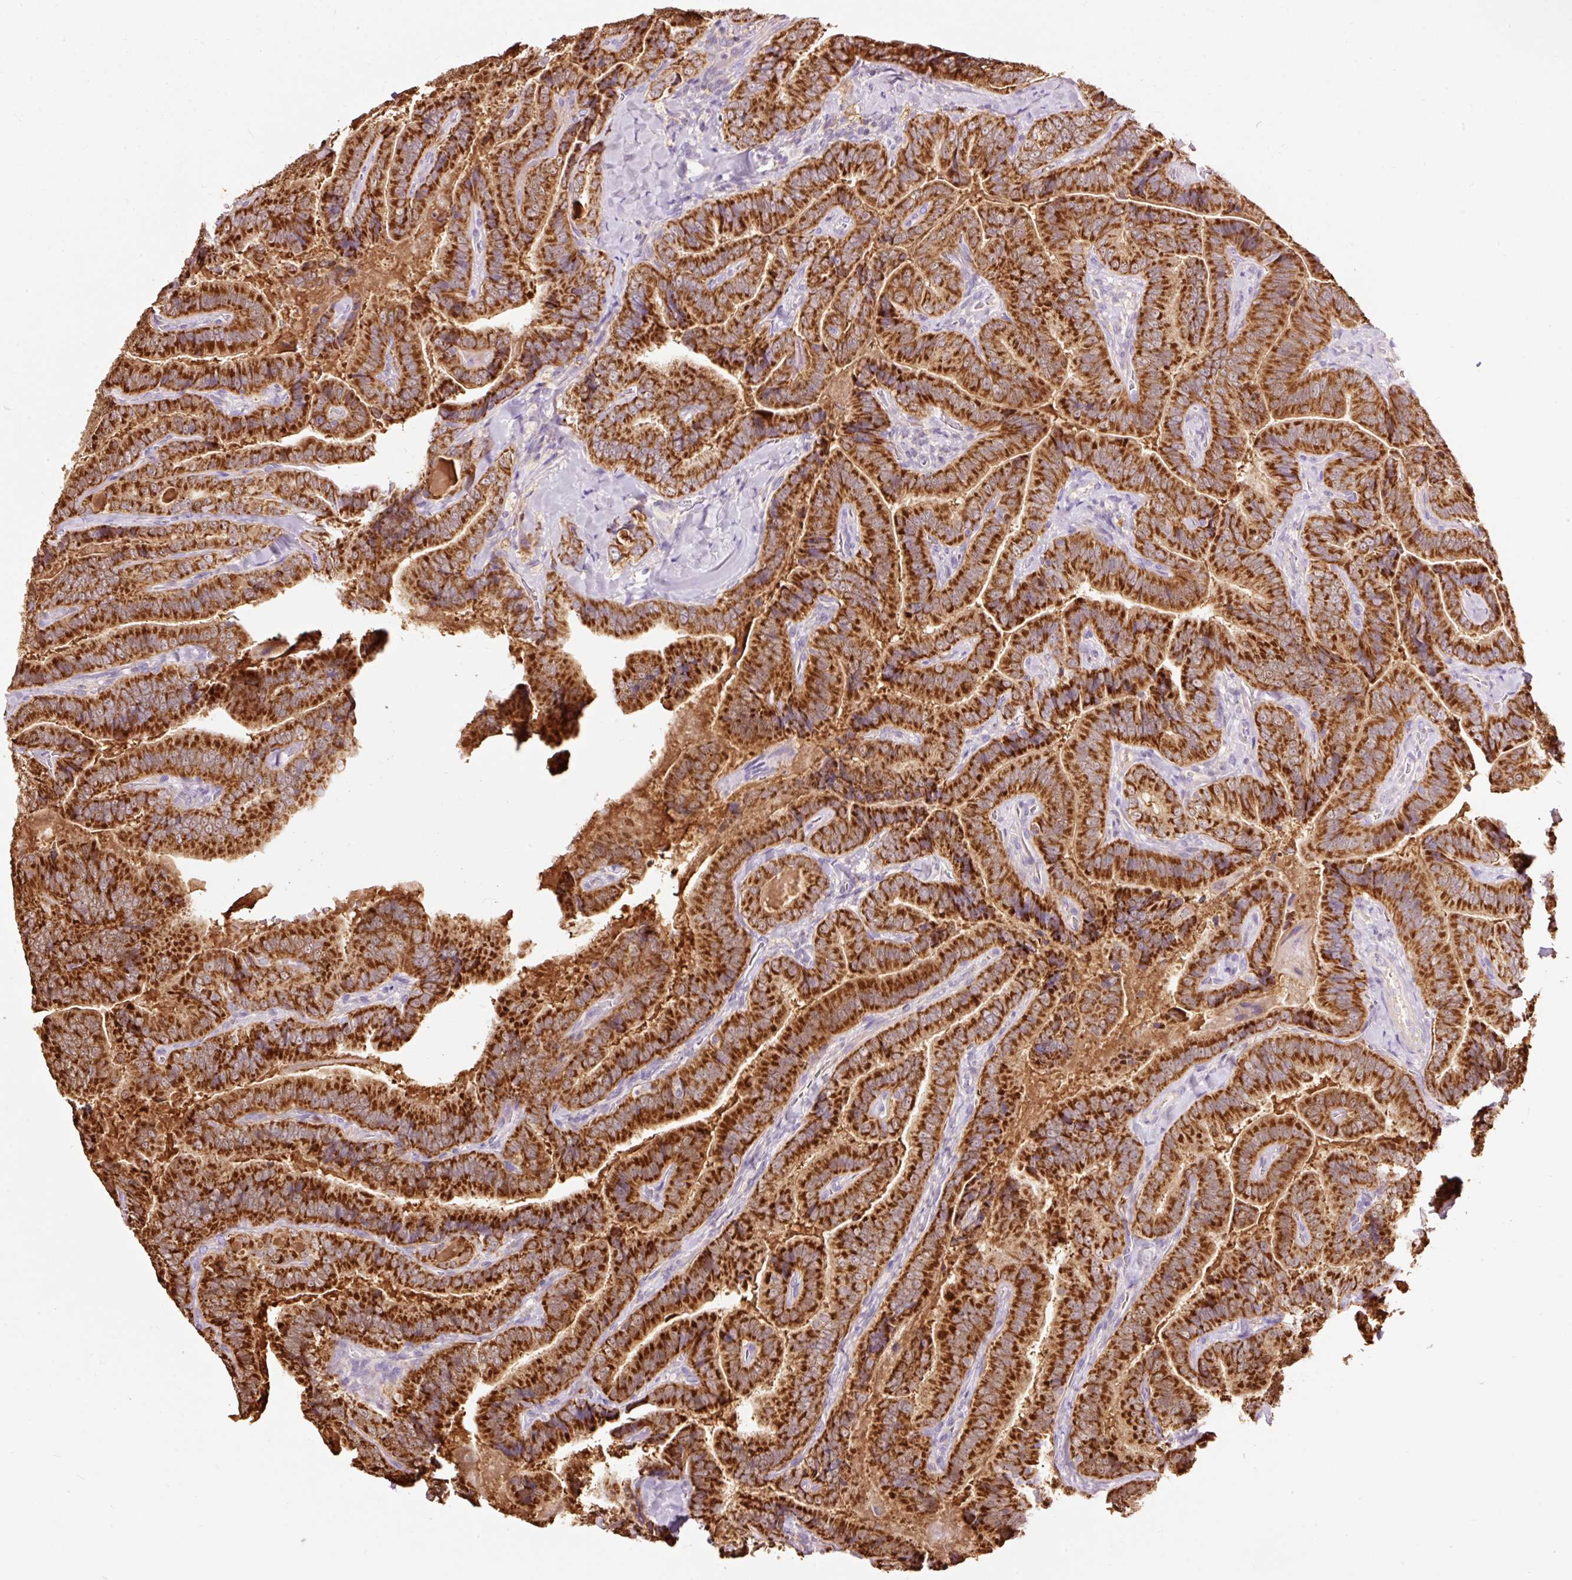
{"staining": {"intensity": "strong", "quantity": ">75%", "location": "cytoplasmic/membranous"}, "tissue": "thyroid cancer", "cell_type": "Tumor cells", "image_type": "cancer", "snomed": [{"axis": "morphology", "description": "Papillary adenocarcinoma, NOS"}, {"axis": "topography", "description": "Thyroid gland"}], "caption": "The photomicrograph demonstrates staining of thyroid cancer, revealing strong cytoplasmic/membranous protein expression (brown color) within tumor cells. (brown staining indicates protein expression, while blue staining denotes nuclei).", "gene": "PRDX5", "patient": {"sex": "male", "age": 61}}